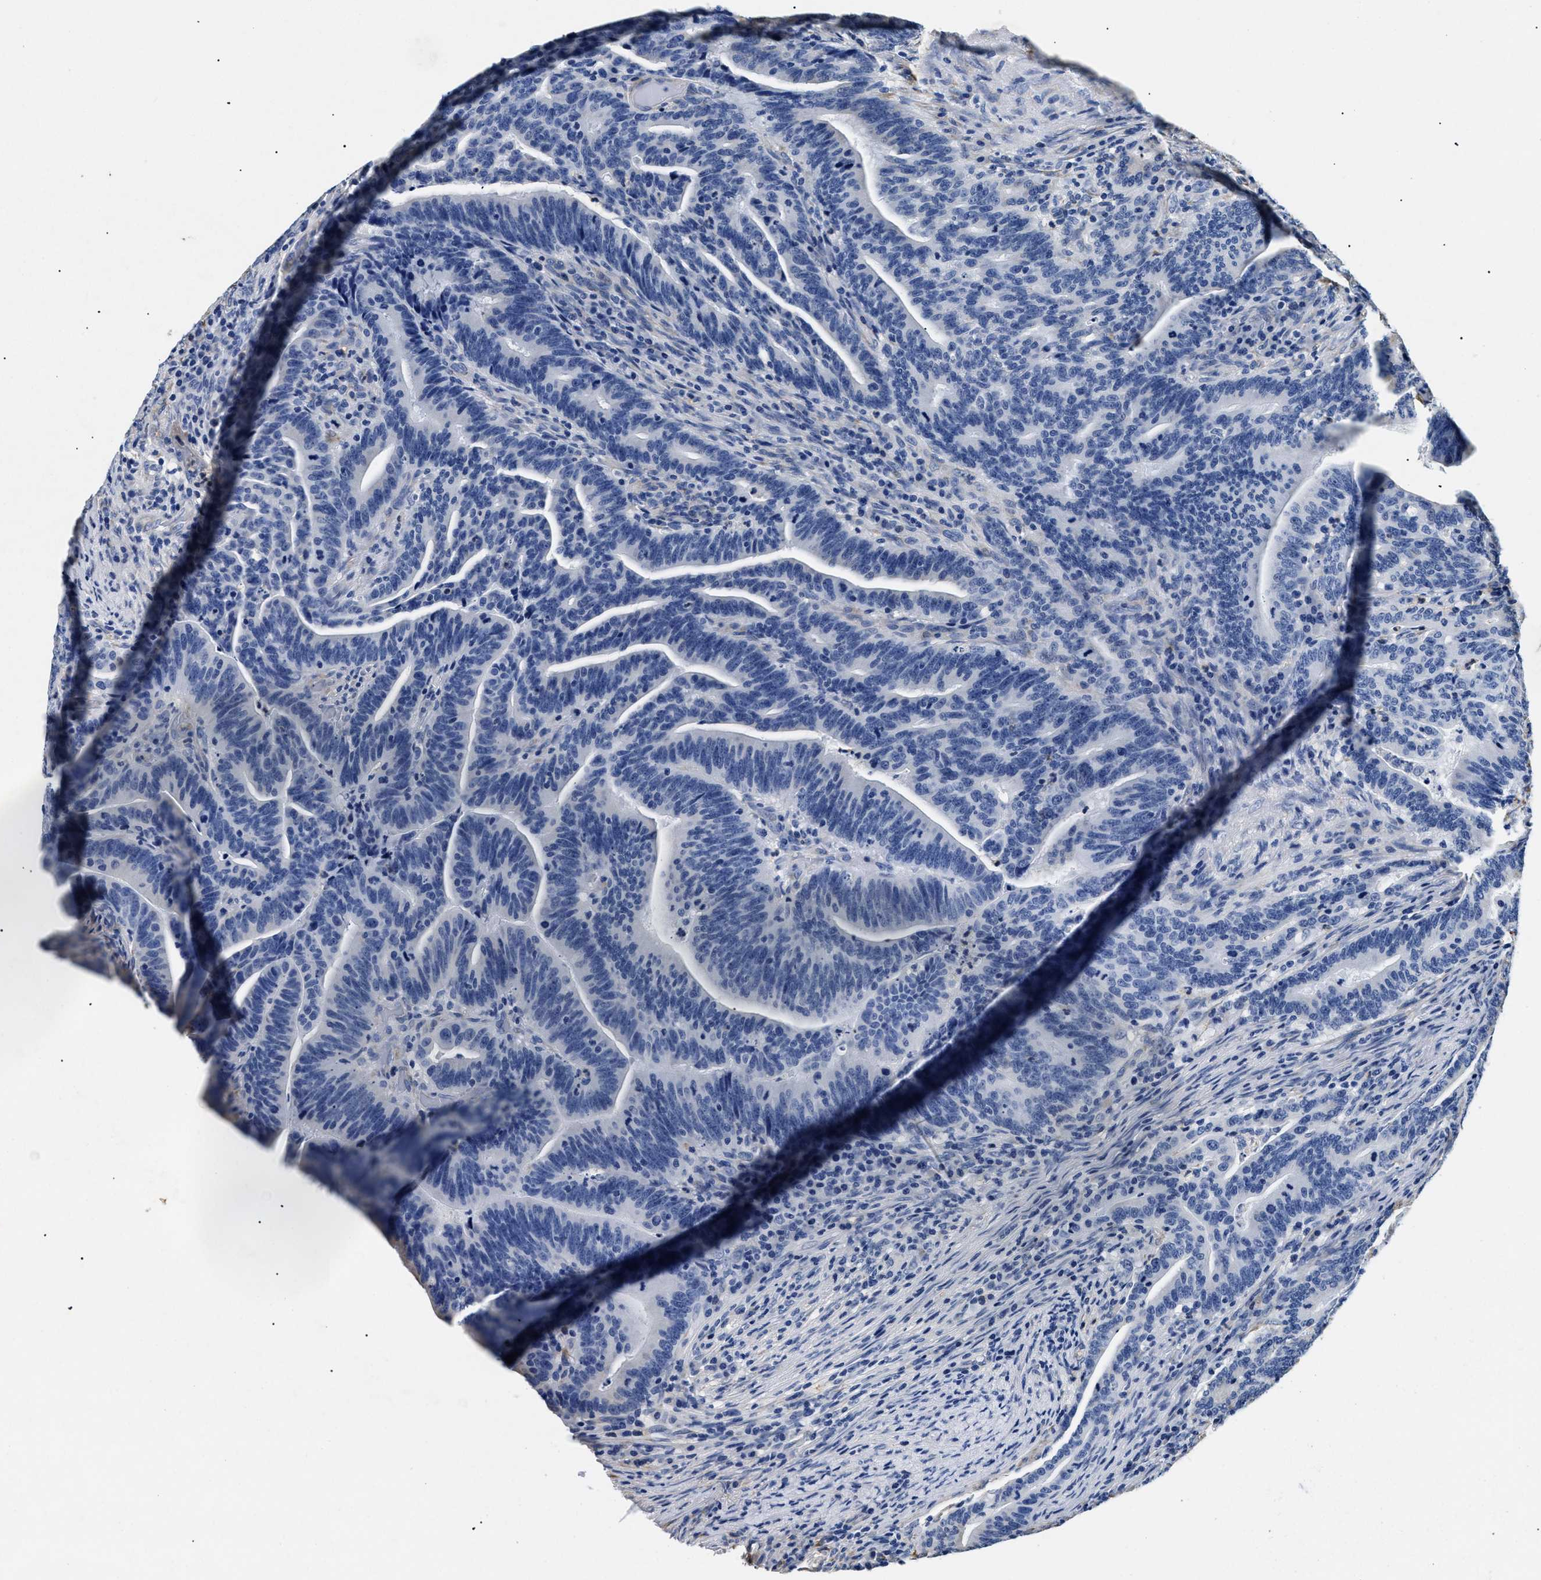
{"staining": {"intensity": "negative", "quantity": "none", "location": "none"}, "tissue": "colorectal cancer", "cell_type": "Tumor cells", "image_type": "cancer", "snomed": [{"axis": "morphology", "description": "Normal tissue, NOS"}, {"axis": "morphology", "description": "Adenocarcinoma, NOS"}, {"axis": "topography", "description": "Colon"}], "caption": "Immunohistochemical staining of human colorectal cancer shows no significant expression in tumor cells.", "gene": "LAMA3", "patient": {"sex": "female", "age": 66}}